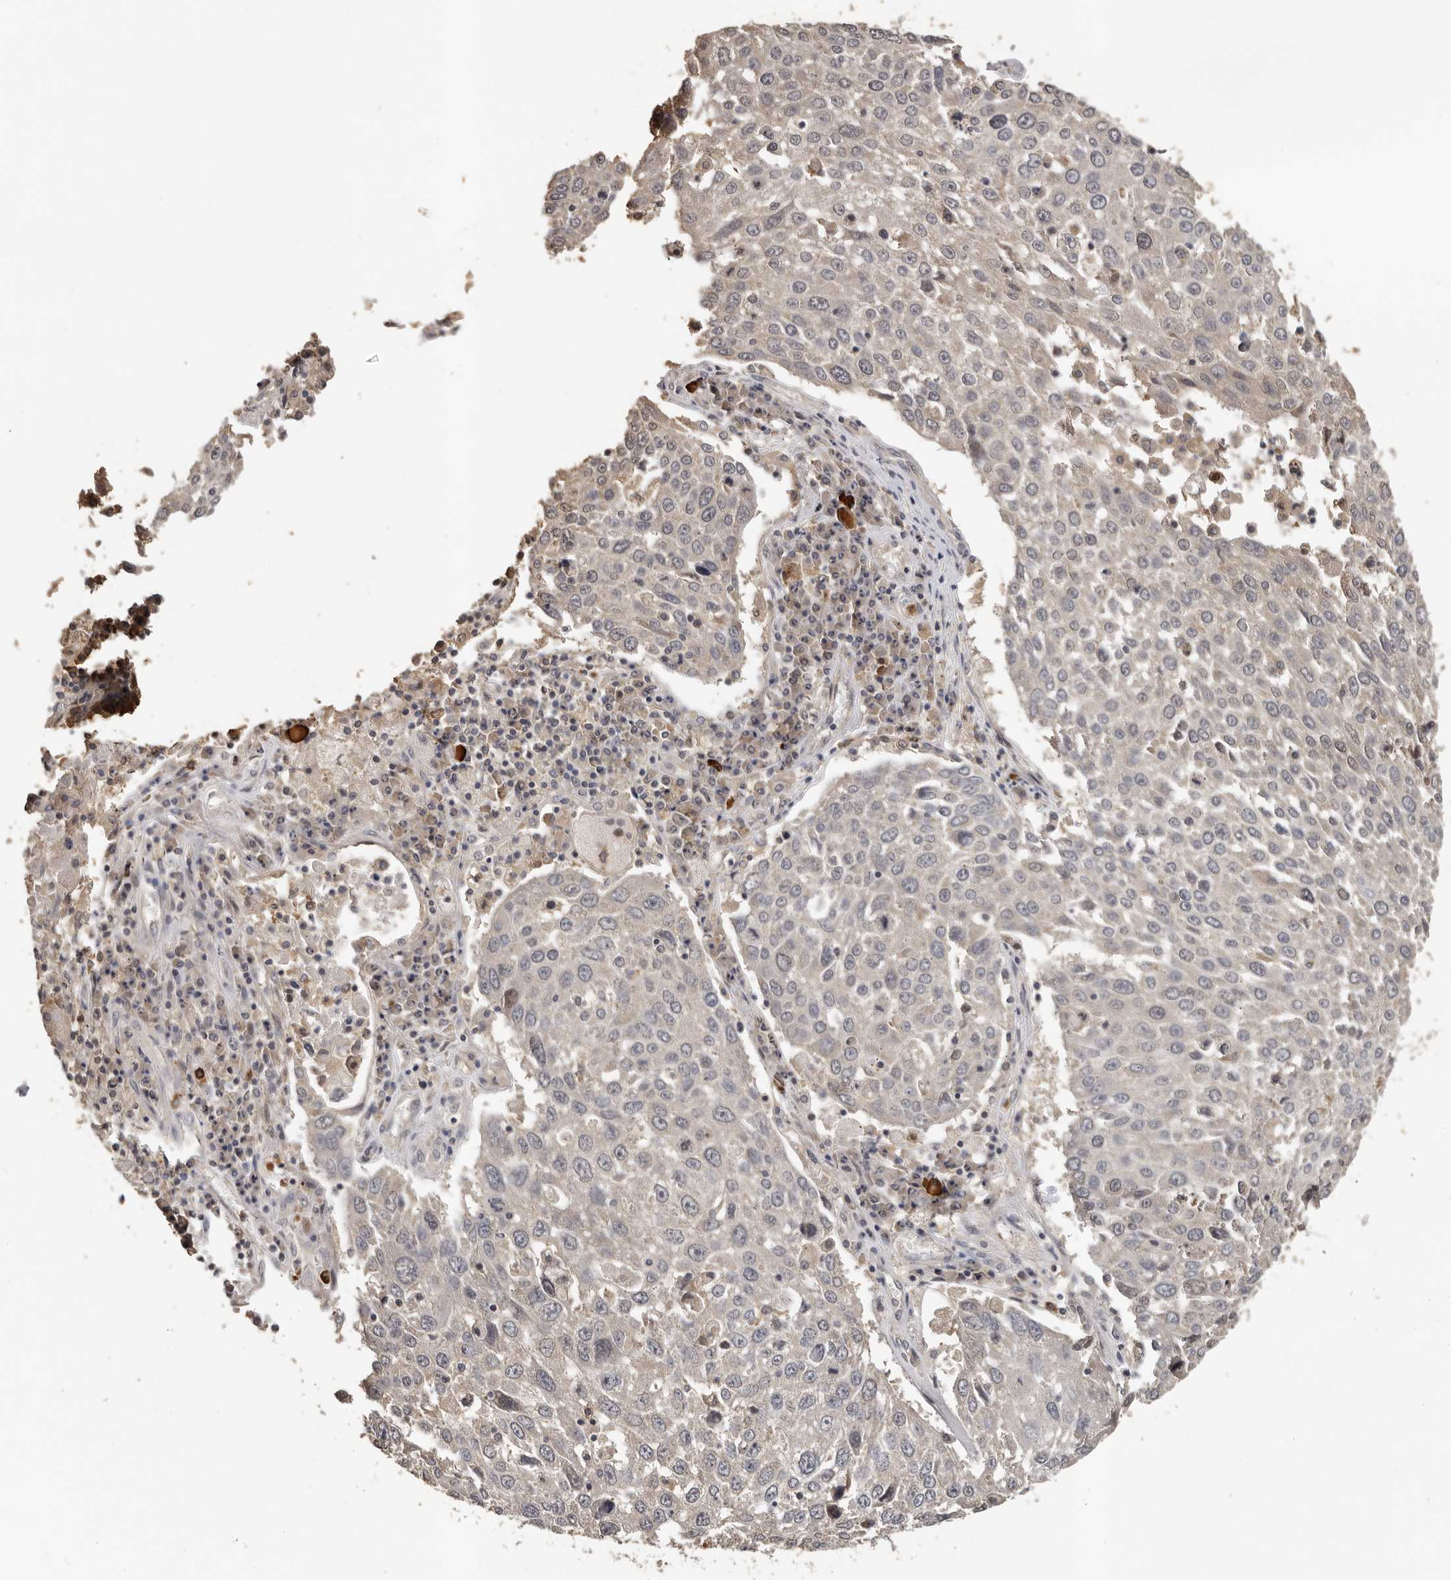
{"staining": {"intensity": "negative", "quantity": "none", "location": "none"}, "tissue": "lung cancer", "cell_type": "Tumor cells", "image_type": "cancer", "snomed": [{"axis": "morphology", "description": "Squamous cell carcinoma, NOS"}, {"axis": "topography", "description": "Lung"}], "caption": "Immunohistochemical staining of lung cancer demonstrates no significant positivity in tumor cells. (DAB IHC with hematoxylin counter stain).", "gene": "KIF2B", "patient": {"sex": "male", "age": 65}}